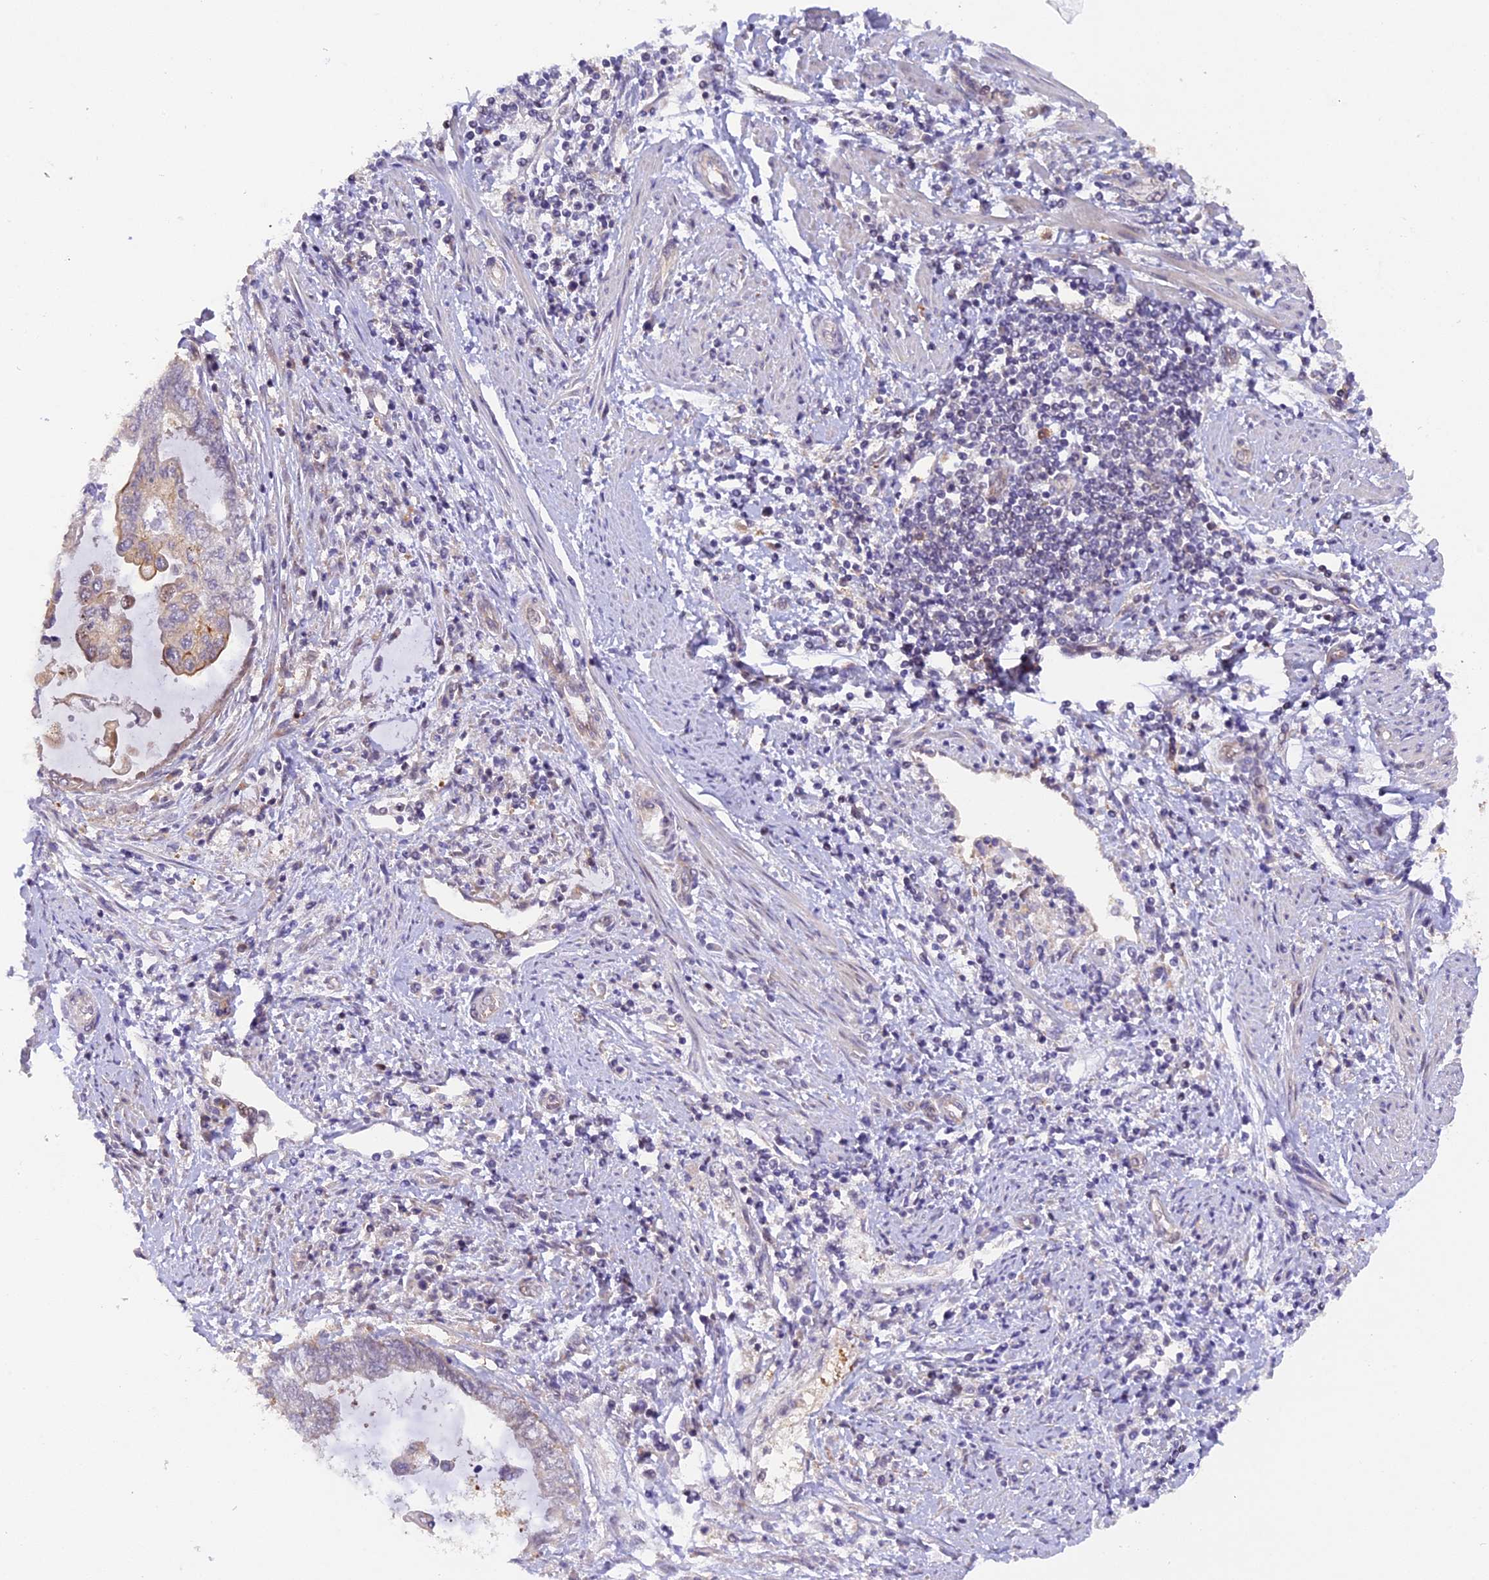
{"staining": {"intensity": "weak", "quantity": "25%-75%", "location": "cytoplasmic/membranous"}, "tissue": "endometrial cancer", "cell_type": "Tumor cells", "image_type": "cancer", "snomed": [{"axis": "morphology", "description": "Adenocarcinoma, NOS"}, {"axis": "topography", "description": "Uterus"}, {"axis": "topography", "description": "Endometrium"}], "caption": "Immunohistochemistry histopathology image of neoplastic tissue: endometrial cancer (adenocarcinoma) stained using IHC reveals low levels of weak protein expression localized specifically in the cytoplasmic/membranous of tumor cells, appearing as a cytoplasmic/membranous brown color.", "gene": "SAMD4A", "patient": {"sex": "female", "age": 70}}